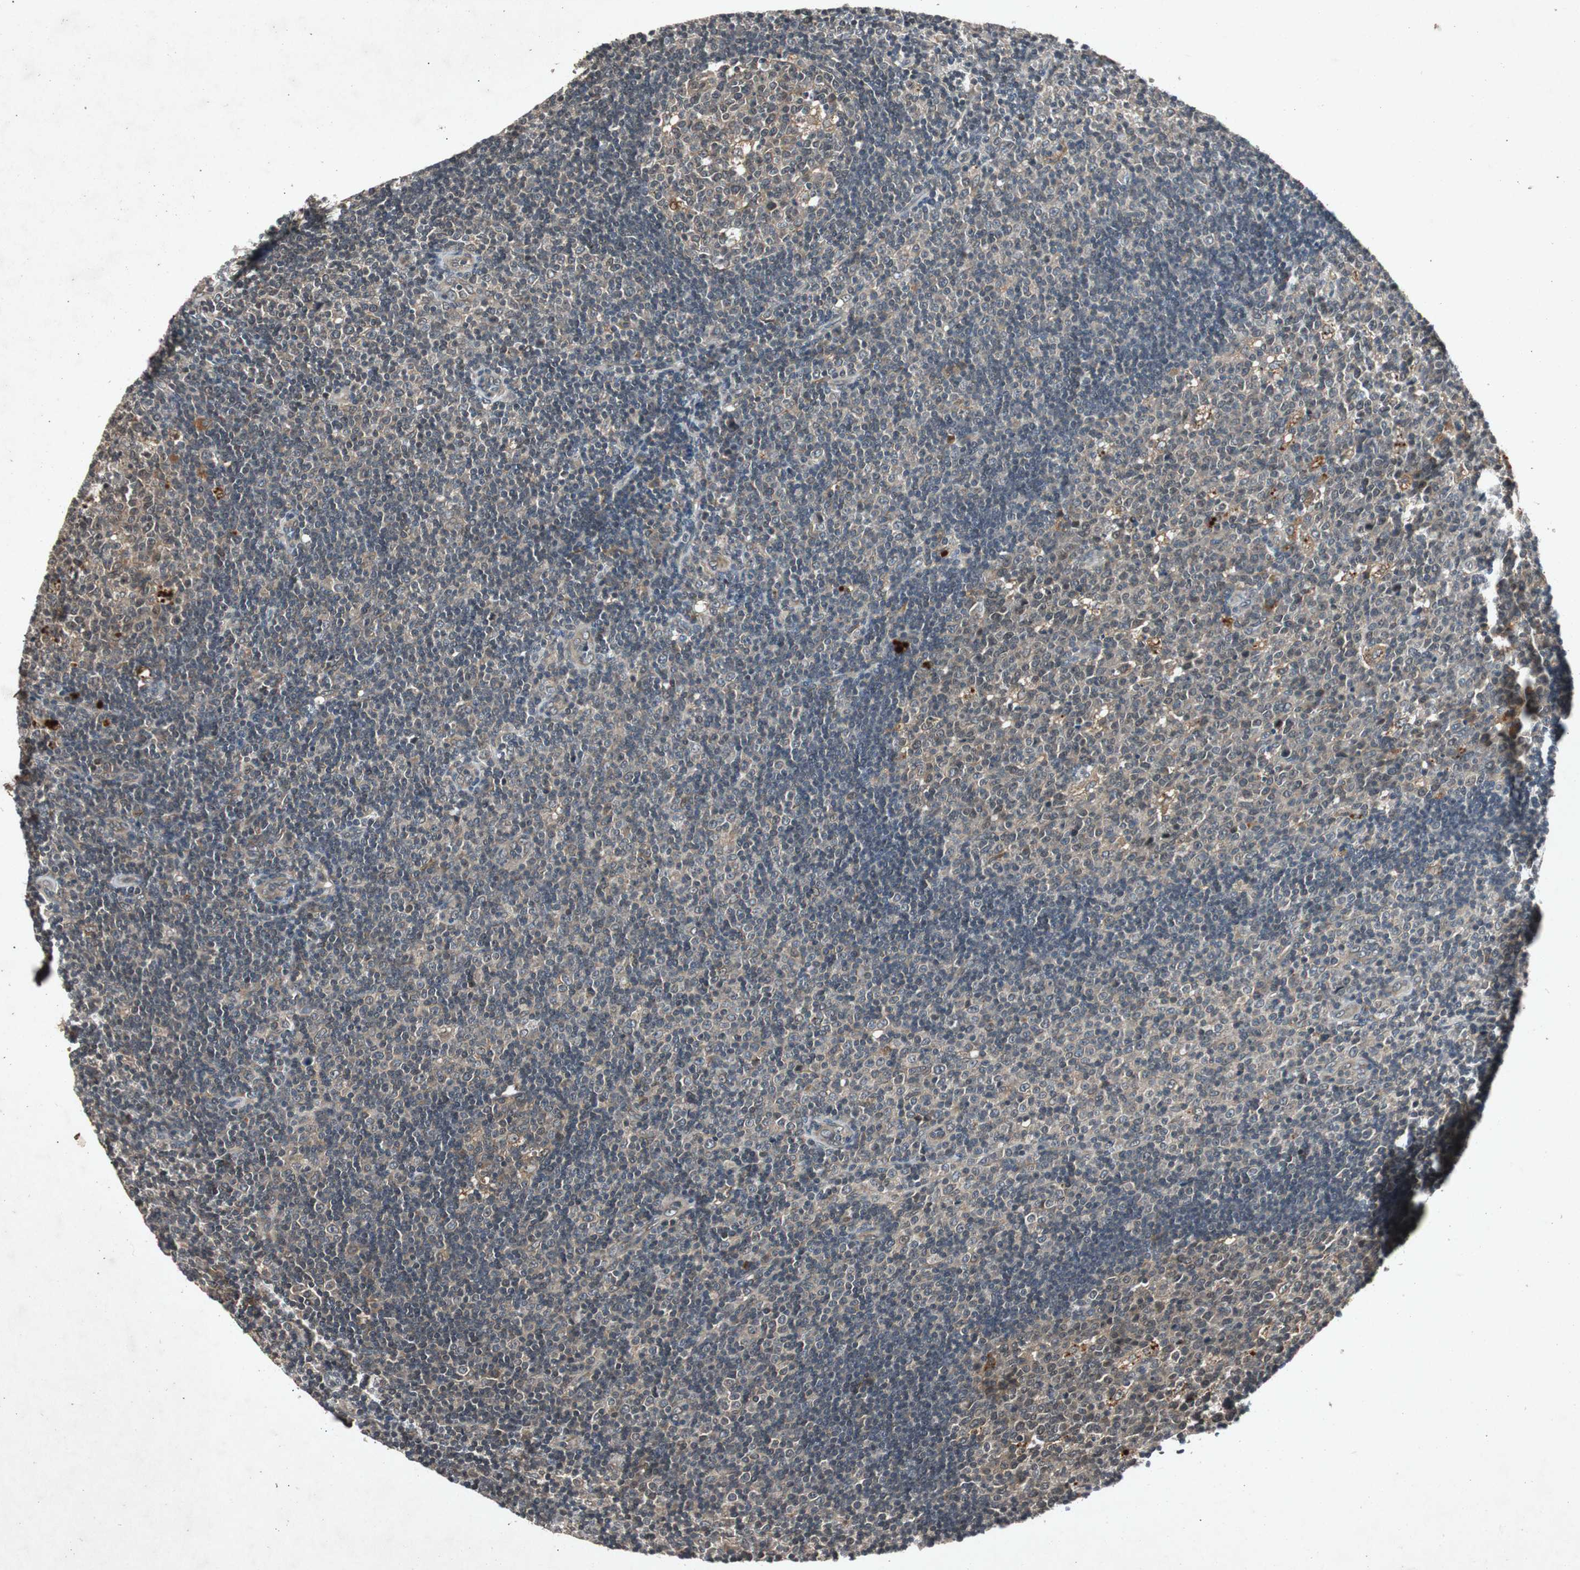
{"staining": {"intensity": "weak", "quantity": ">75%", "location": "cytoplasmic/membranous"}, "tissue": "lymph node", "cell_type": "Germinal center cells", "image_type": "normal", "snomed": [{"axis": "morphology", "description": "Normal tissue, NOS"}, {"axis": "topography", "description": "Lymph node"}, {"axis": "topography", "description": "Salivary gland"}], "caption": "Immunohistochemistry (IHC) (DAB (3,3'-diaminobenzidine)) staining of benign human lymph node demonstrates weak cytoplasmic/membranous protein expression in about >75% of germinal center cells. The staining was performed using DAB, with brown indicating positive protein expression. Nuclei are stained blue with hematoxylin.", "gene": "SLIT2", "patient": {"sex": "male", "age": 8}}